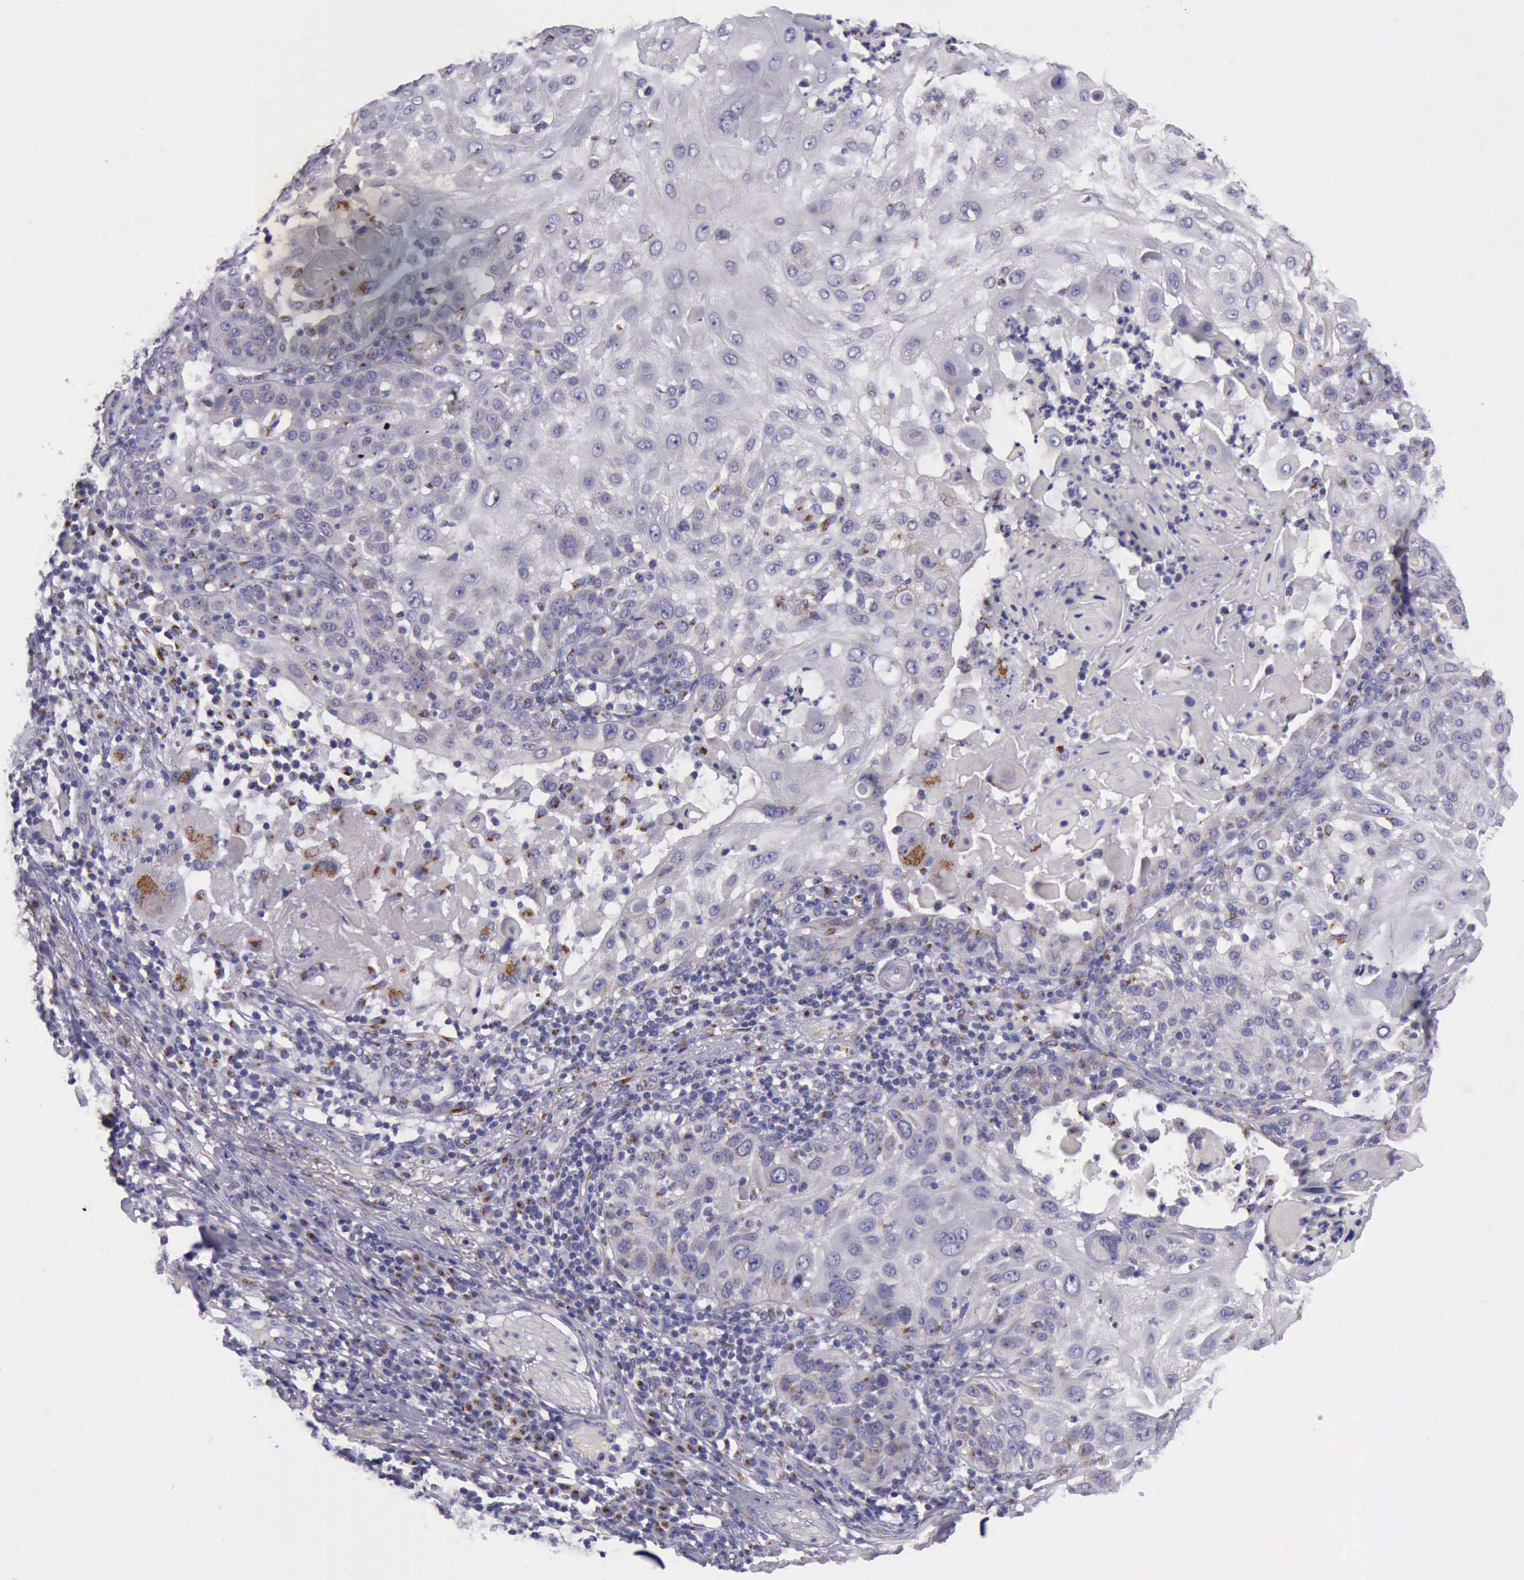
{"staining": {"intensity": "strong", "quantity": "<25%", "location": "cytoplasmic/membranous"}, "tissue": "skin cancer", "cell_type": "Tumor cells", "image_type": "cancer", "snomed": [{"axis": "morphology", "description": "Squamous cell carcinoma, NOS"}, {"axis": "topography", "description": "Skin"}], "caption": "Human skin cancer (squamous cell carcinoma) stained with a brown dye shows strong cytoplasmic/membranous positive staining in about <25% of tumor cells.", "gene": "GOLGA5", "patient": {"sex": "female", "age": 89}}